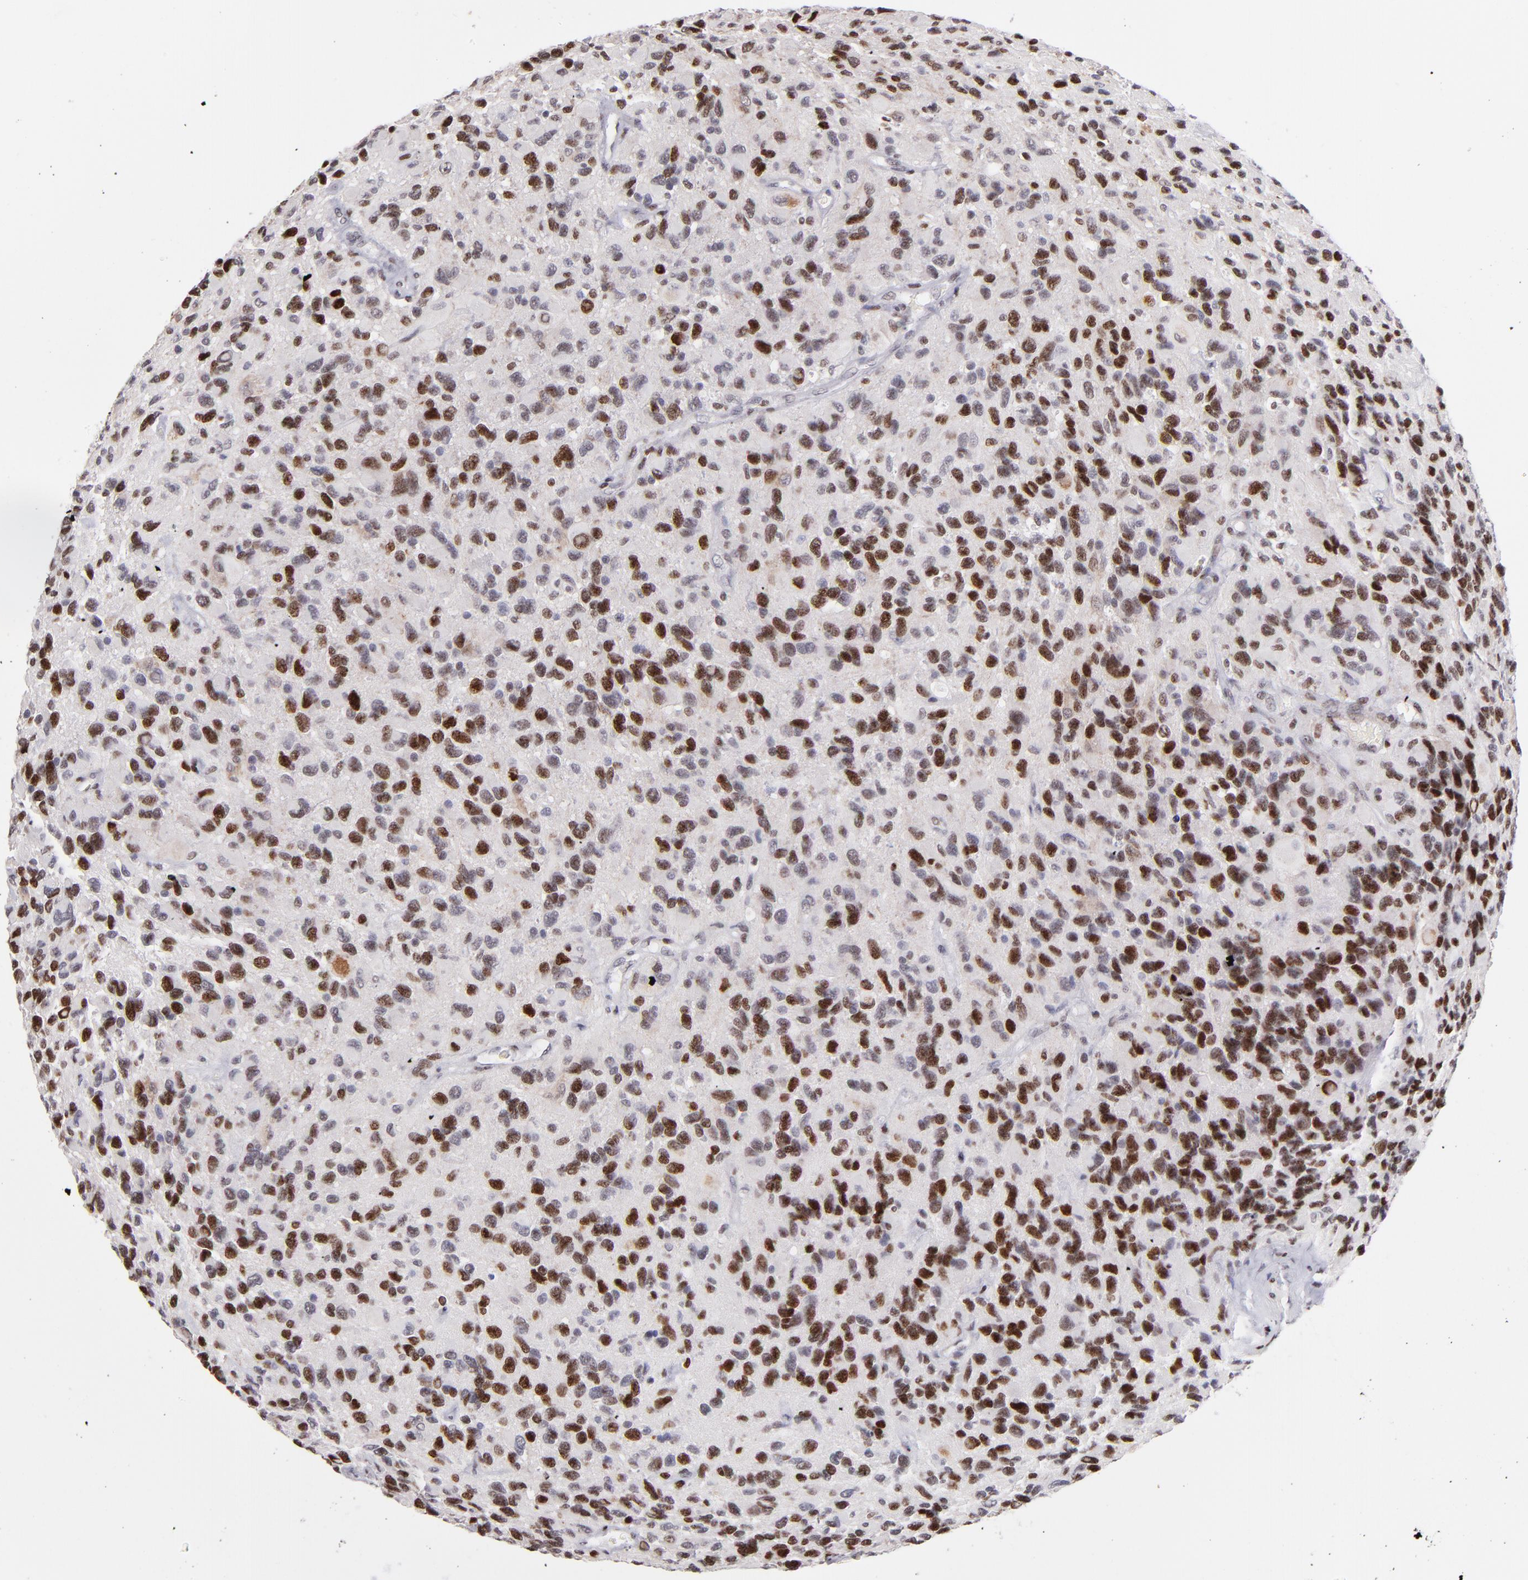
{"staining": {"intensity": "strong", "quantity": "25%-75%", "location": "nuclear"}, "tissue": "glioma", "cell_type": "Tumor cells", "image_type": "cancer", "snomed": [{"axis": "morphology", "description": "Glioma, malignant, High grade"}, {"axis": "topography", "description": "Brain"}], "caption": "Immunohistochemical staining of human glioma displays high levels of strong nuclear staining in approximately 25%-75% of tumor cells. (IHC, brightfield microscopy, high magnification).", "gene": "POLA1", "patient": {"sex": "male", "age": 77}}